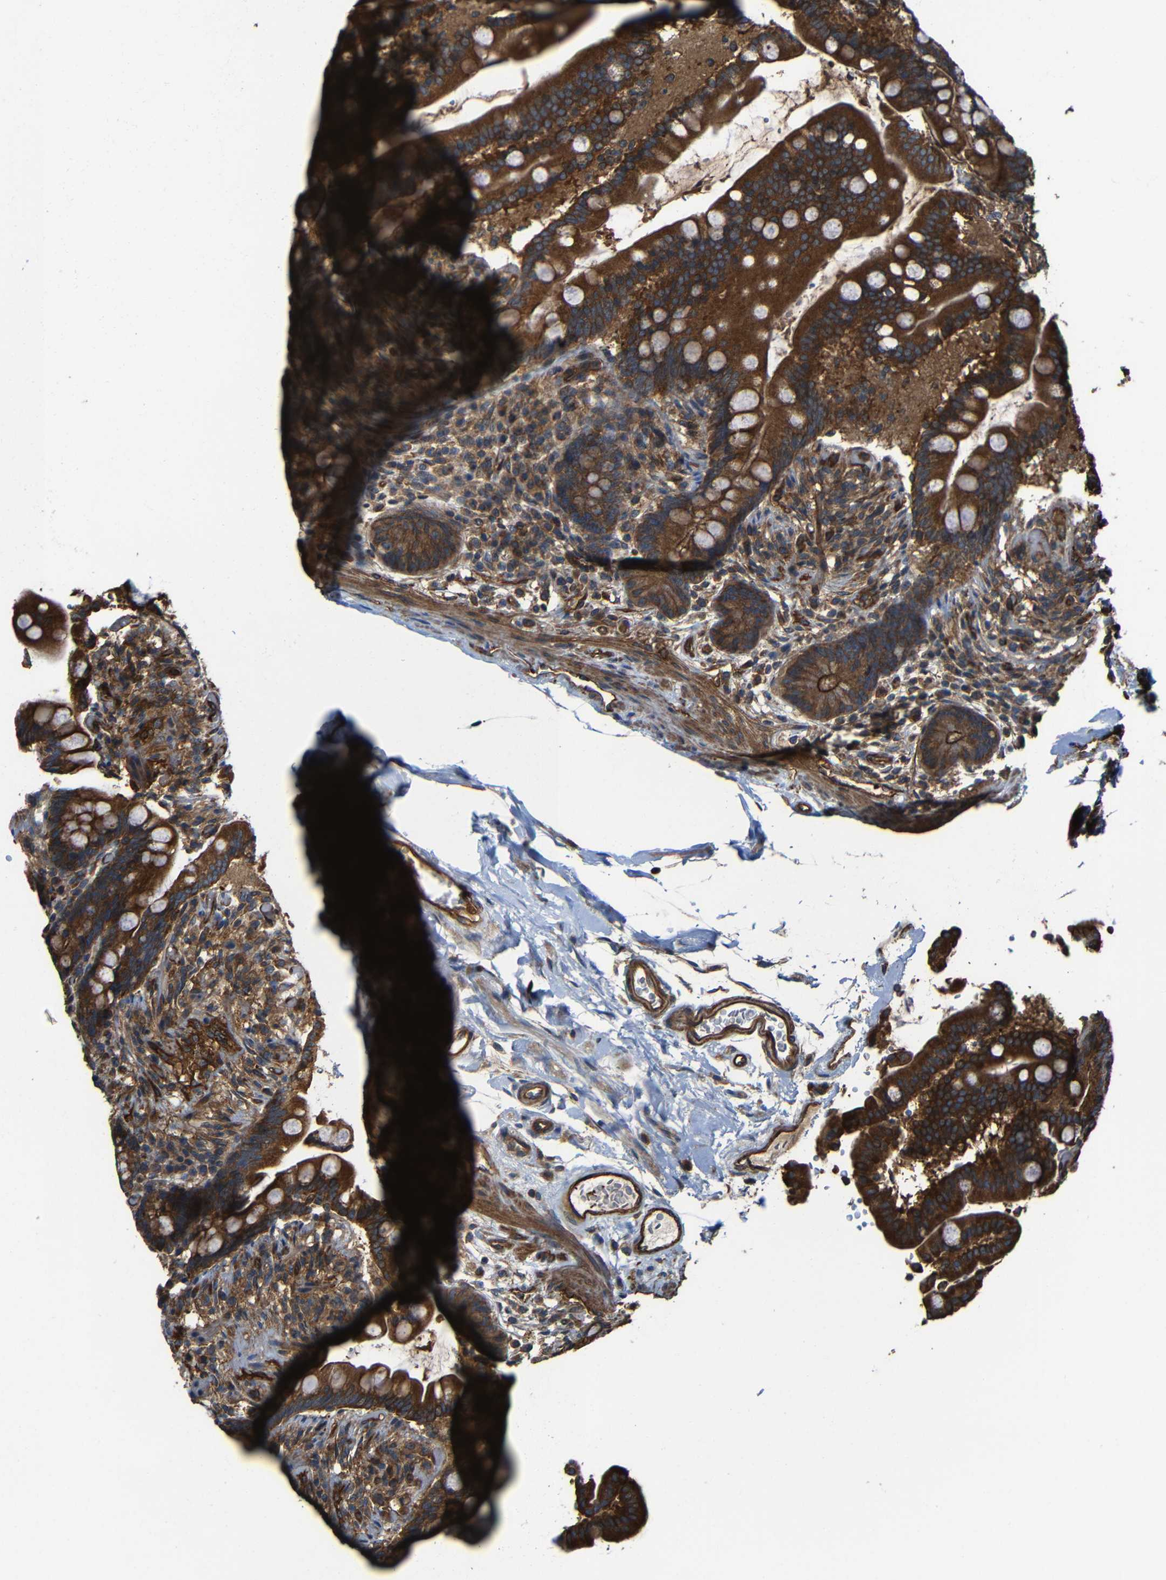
{"staining": {"intensity": "strong", "quantity": ">75%", "location": "cytoplasmic/membranous"}, "tissue": "colon", "cell_type": "Endothelial cells", "image_type": "normal", "snomed": [{"axis": "morphology", "description": "Normal tissue, NOS"}, {"axis": "topography", "description": "Colon"}], "caption": "IHC histopathology image of unremarkable colon: colon stained using IHC shows high levels of strong protein expression localized specifically in the cytoplasmic/membranous of endothelial cells, appearing as a cytoplasmic/membranous brown color.", "gene": "PTCH1", "patient": {"sex": "male", "age": 73}}